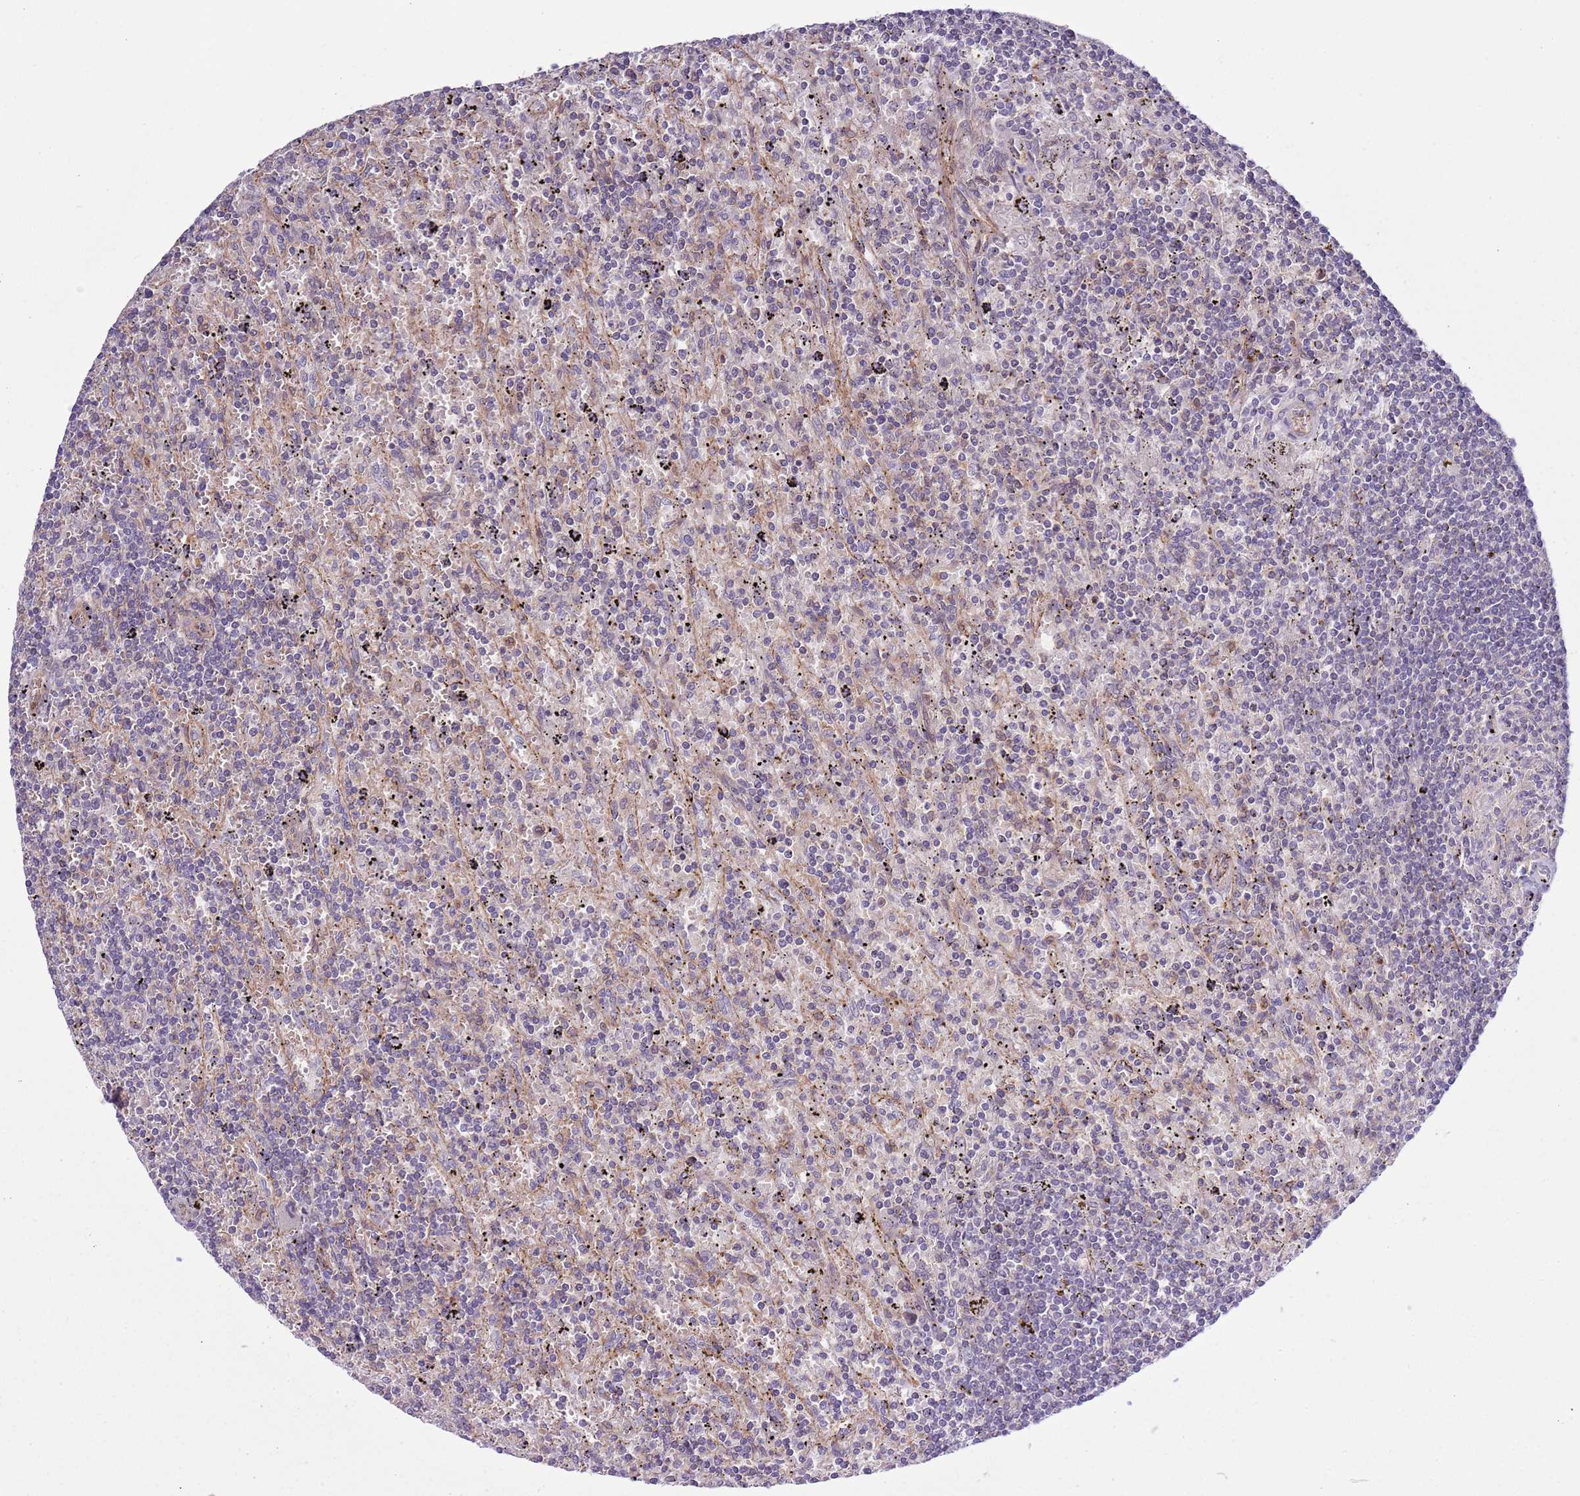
{"staining": {"intensity": "negative", "quantity": "none", "location": "none"}, "tissue": "lymphoma", "cell_type": "Tumor cells", "image_type": "cancer", "snomed": [{"axis": "morphology", "description": "Malignant lymphoma, non-Hodgkin's type, Low grade"}, {"axis": "topography", "description": "Spleen"}], "caption": "This is an immunohistochemistry photomicrograph of low-grade malignant lymphoma, non-Hodgkin's type. There is no expression in tumor cells.", "gene": "LPIN2", "patient": {"sex": "male", "age": 76}}